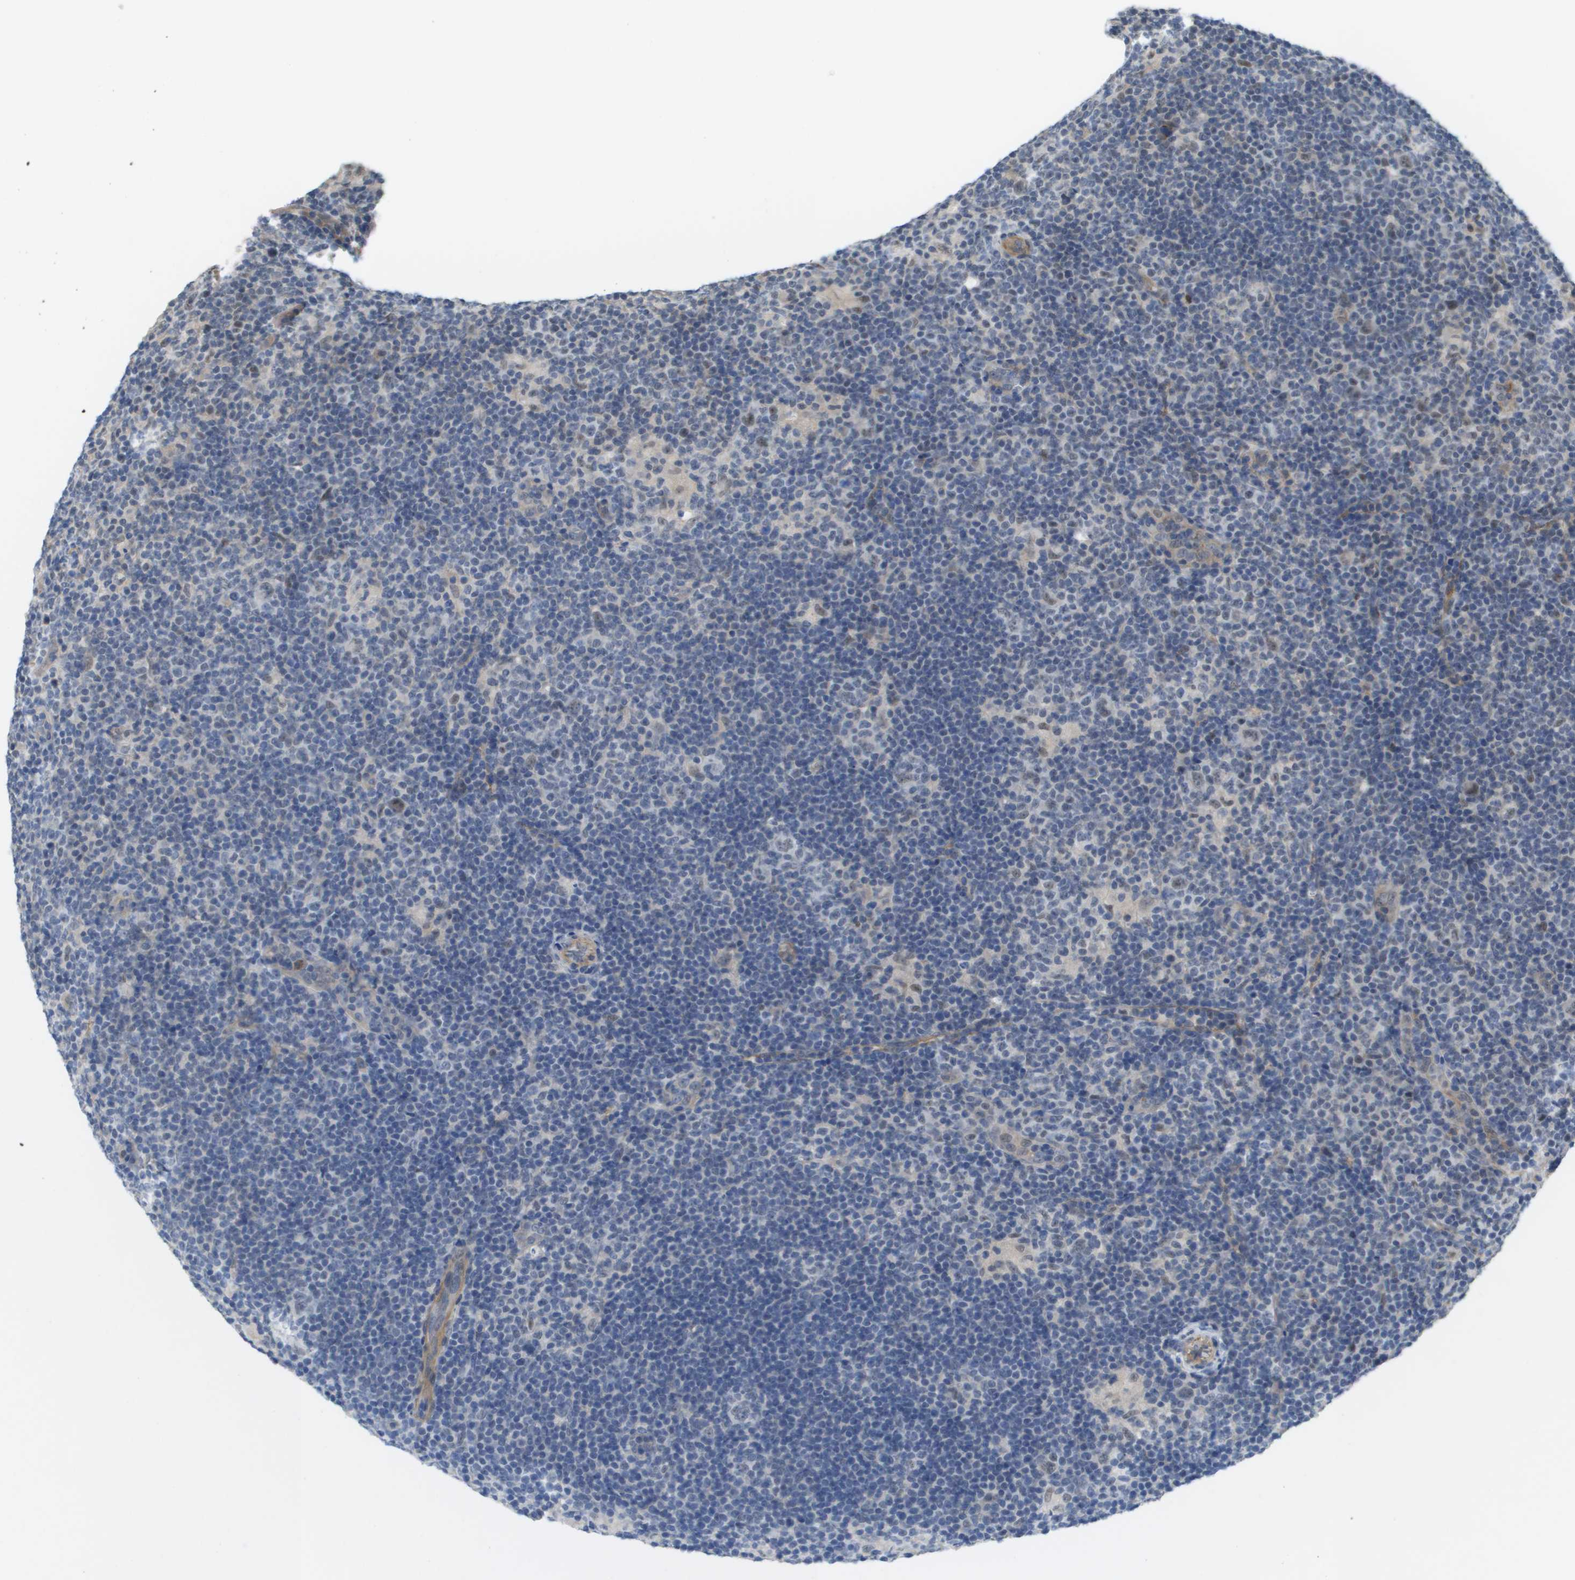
{"staining": {"intensity": "weak", "quantity": "<25%", "location": "nuclear"}, "tissue": "lymphoma", "cell_type": "Tumor cells", "image_type": "cancer", "snomed": [{"axis": "morphology", "description": "Hodgkin's disease, NOS"}, {"axis": "topography", "description": "Lymph node"}], "caption": "IHC photomicrograph of neoplastic tissue: human Hodgkin's disease stained with DAB shows no significant protein staining in tumor cells.", "gene": "RNF112", "patient": {"sex": "female", "age": 57}}